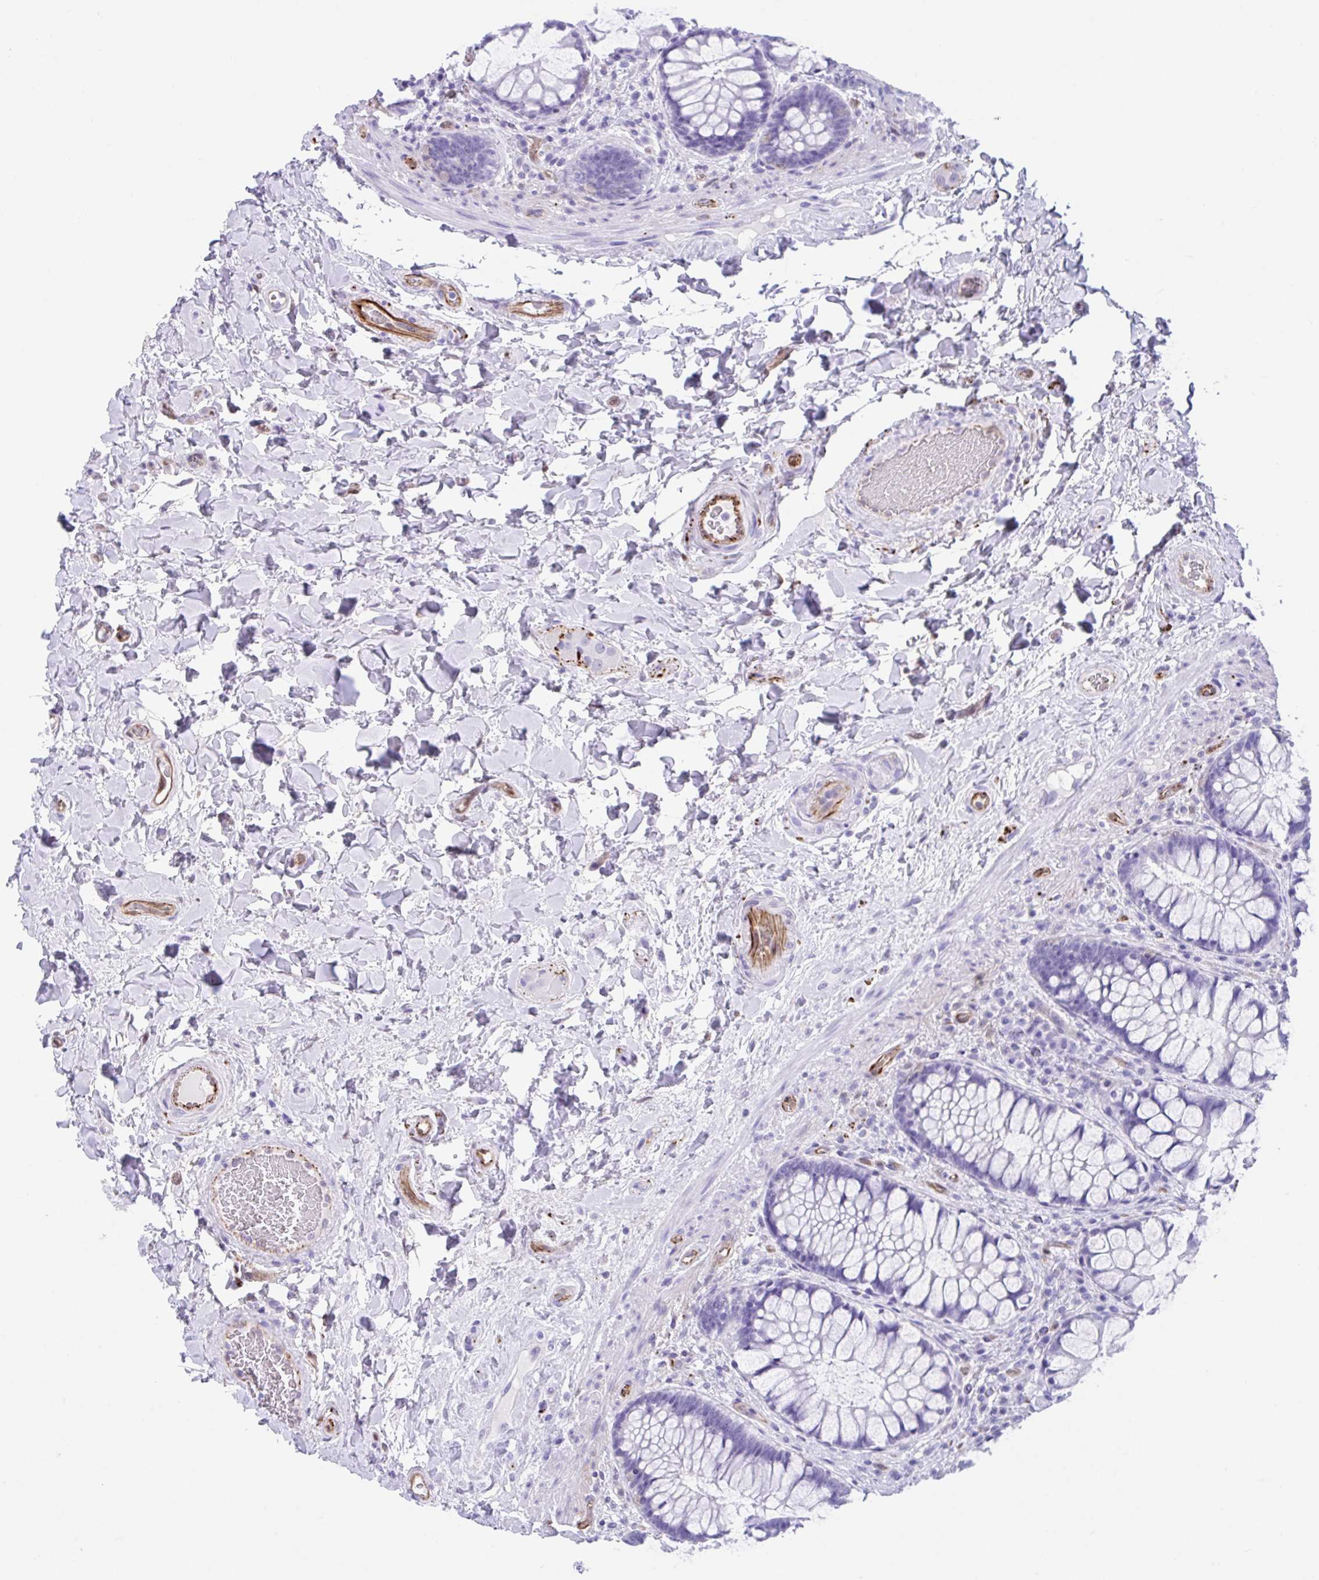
{"staining": {"intensity": "negative", "quantity": "none", "location": "none"}, "tissue": "rectum", "cell_type": "Glandular cells", "image_type": "normal", "snomed": [{"axis": "morphology", "description": "Normal tissue, NOS"}, {"axis": "topography", "description": "Rectum"}], "caption": "This is a photomicrograph of immunohistochemistry (IHC) staining of benign rectum, which shows no expression in glandular cells. (DAB immunohistochemistry with hematoxylin counter stain).", "gene": "FAM107A", "patient": {"sex": "female", "age": 58}}